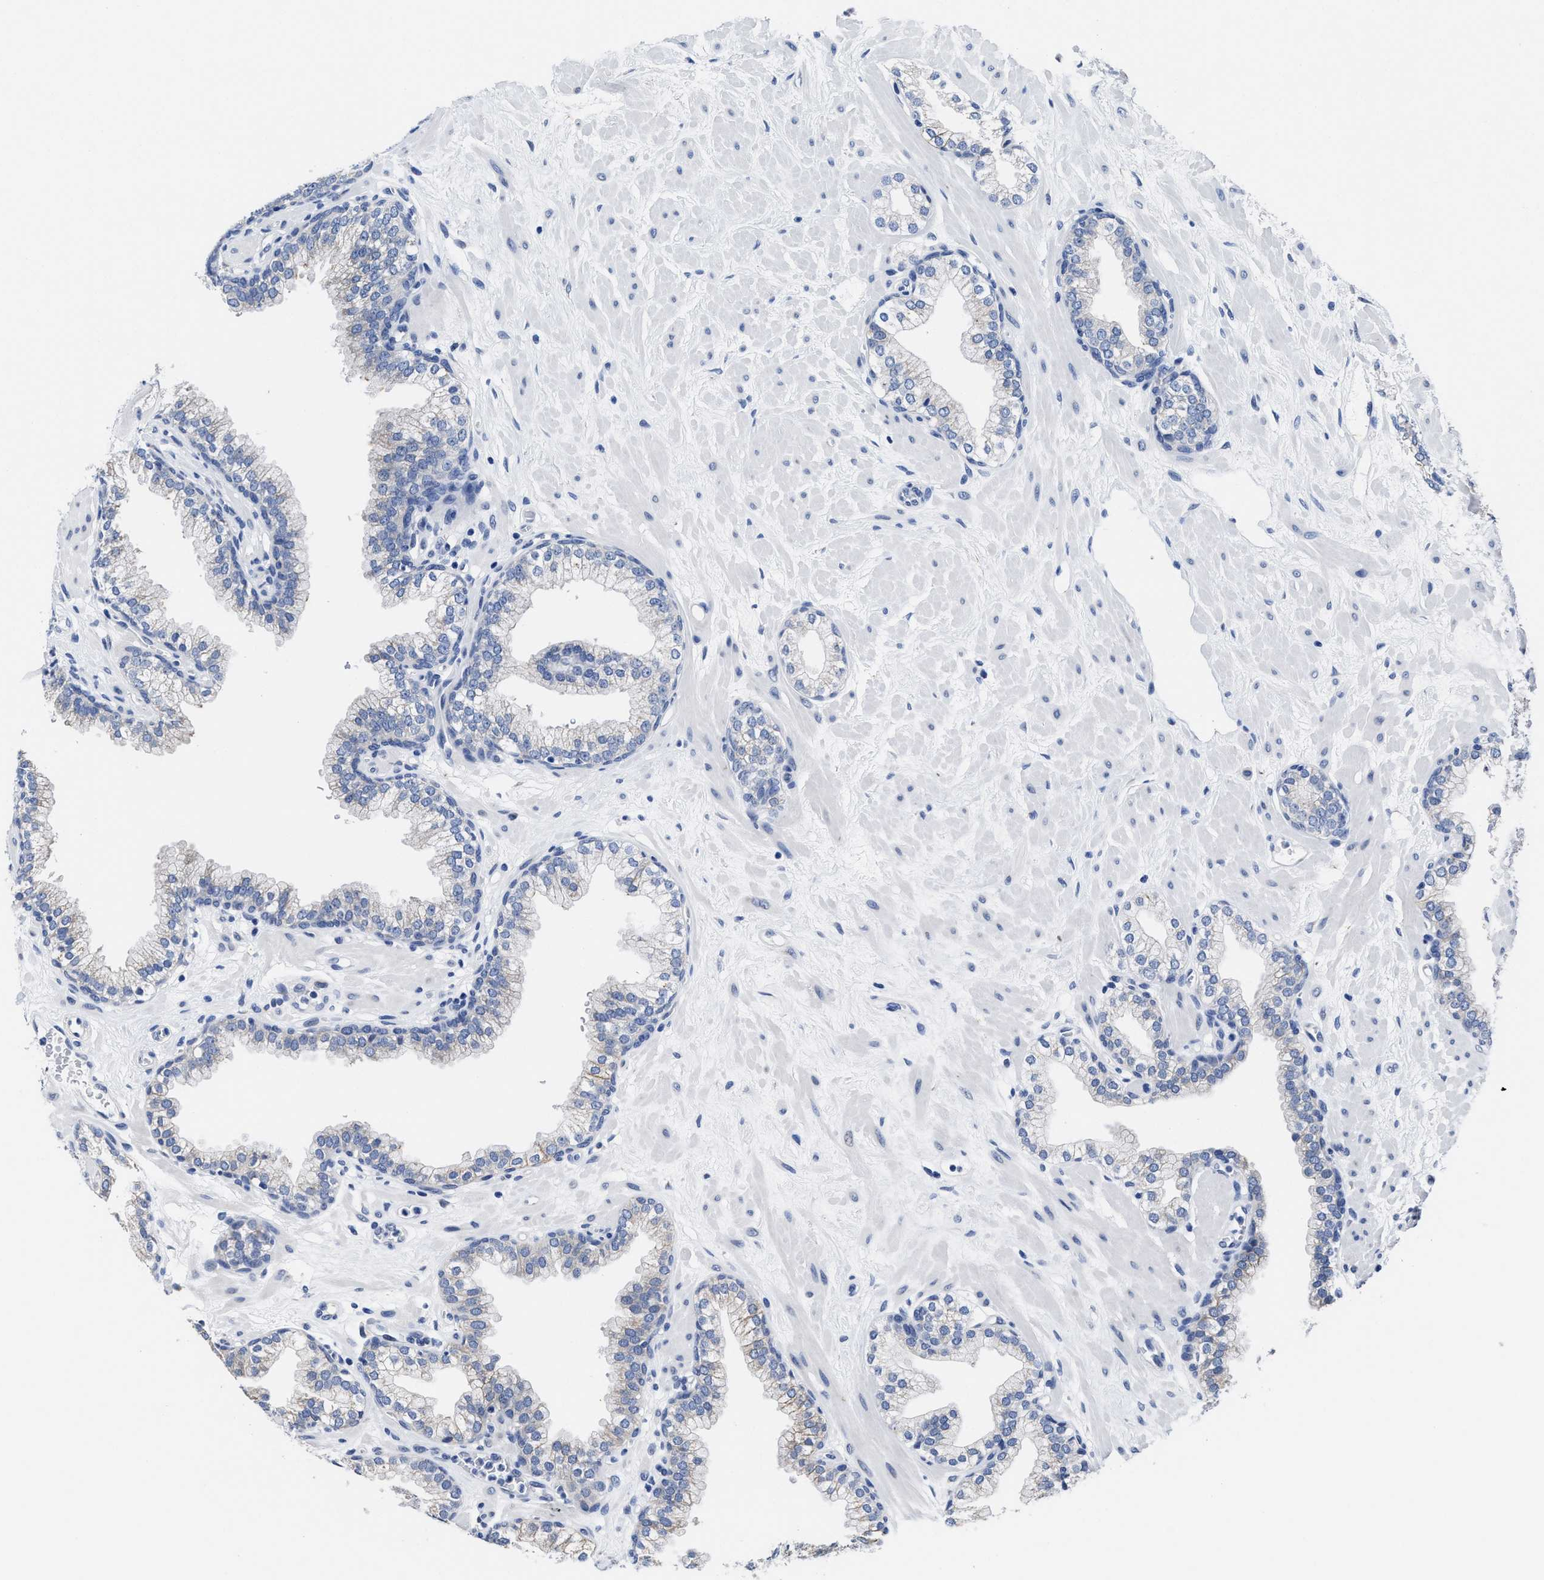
{"staining": {"intensity": "negative", "quantity": "none", "location": "none"}, "tissue": "prostate", "cell_type": "Glandular cells", "image_type": "normal", "snomed": [{"axis": "morphology", "description": "Normal tissue, NOS"}, {"axis": "morphology", "description": "Urothelial carcinoma, Low grade"}, {"axis": "topography", "description": "Urinary bladder"}, {"axis": "topography", "description": "Prostate"}], "caption": "Immunohistochemistry of benign prostate demonstrates no positivity in glandular cells.", "gene": "HOOK1", "patient": {"sex": "male", "age": 60}}